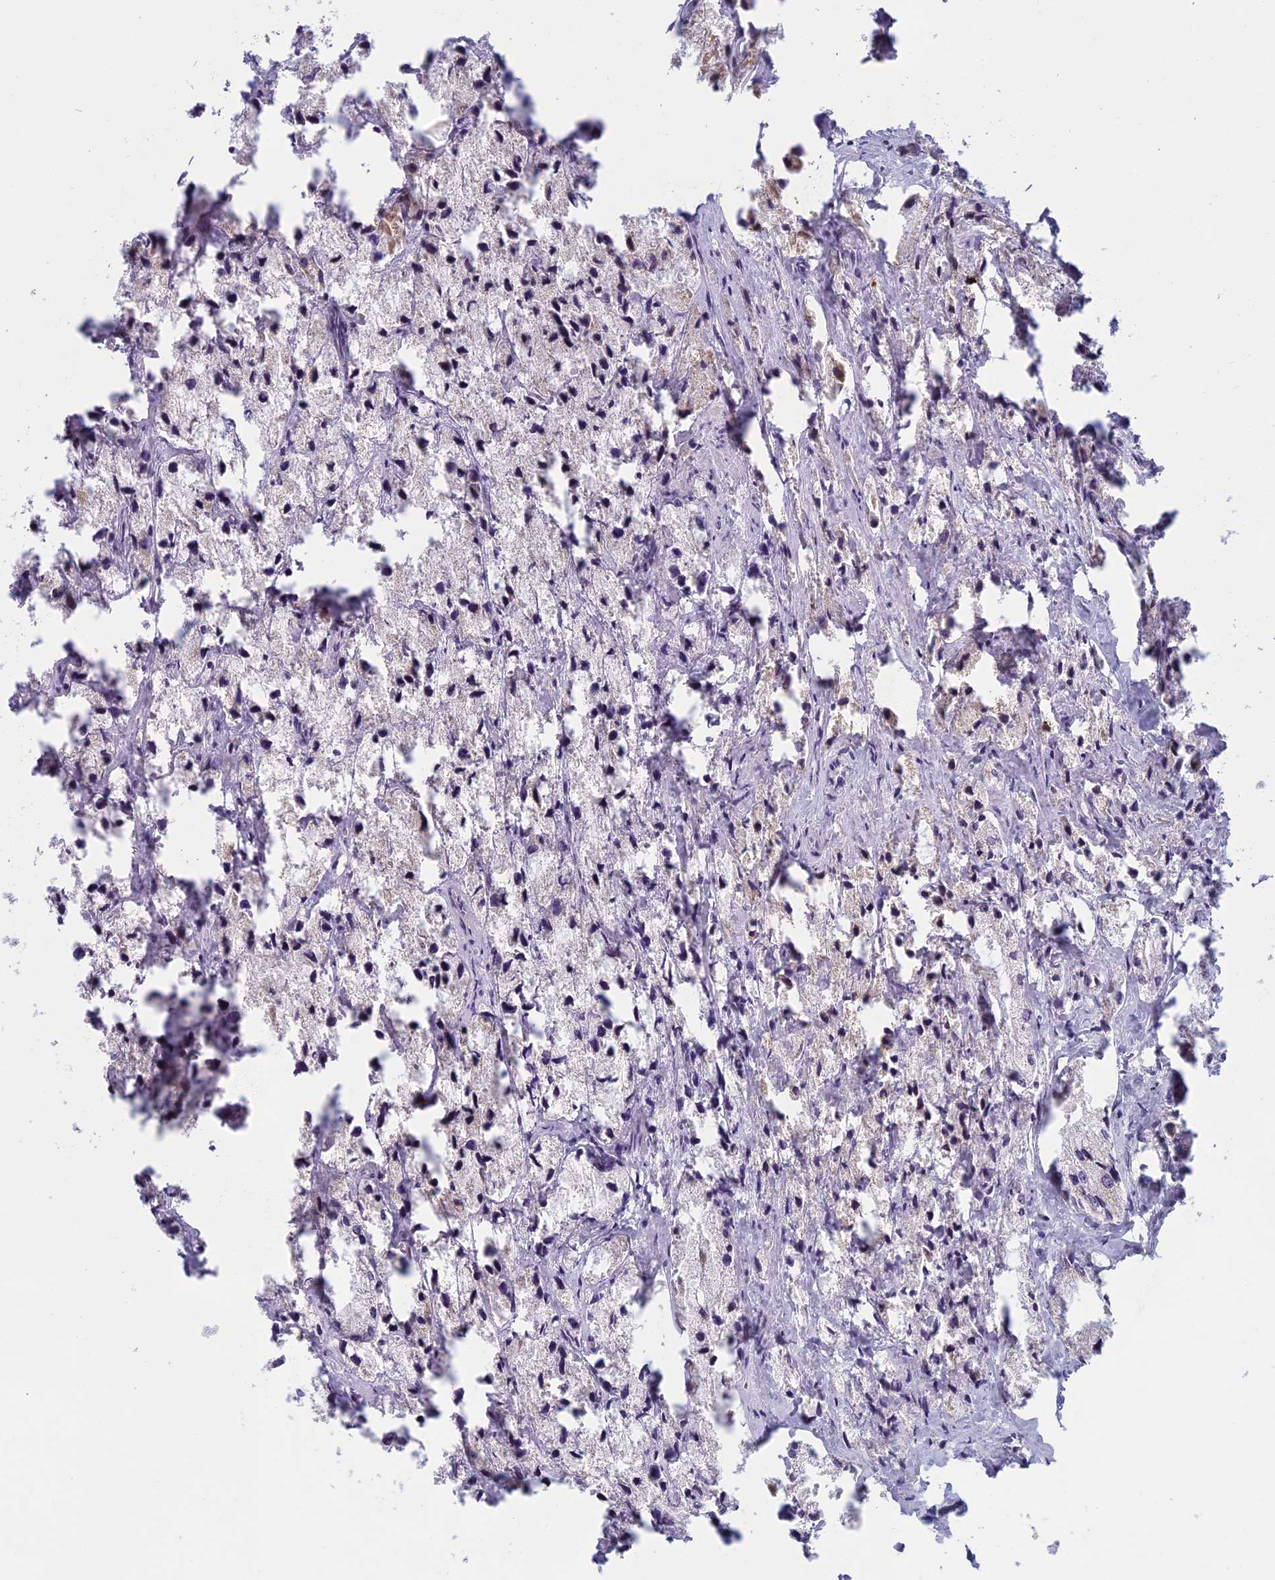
{"staining": {"intensity": "negative", "quantity": "none", "location": "none"}, "tissue": "prostate cancer", "cell_type": "Tumor cells", "image_type": "cancer", "snomed": [{"axis": "morphology", "description": "Adenocarcinoma, High grade"}, {"axis": "topography", "description": "Prostate"}], "caption": "Protein analysis of prostate cancer (high-grade adenocarcinoma) exhibits no significant expression in tumor cells. The staining is performed using DAB brown chromogen with nuclei counter-stained in using hematoxylin.", "gene": "MORF4L1", "patient": {"sex": "male", "age": 66}}